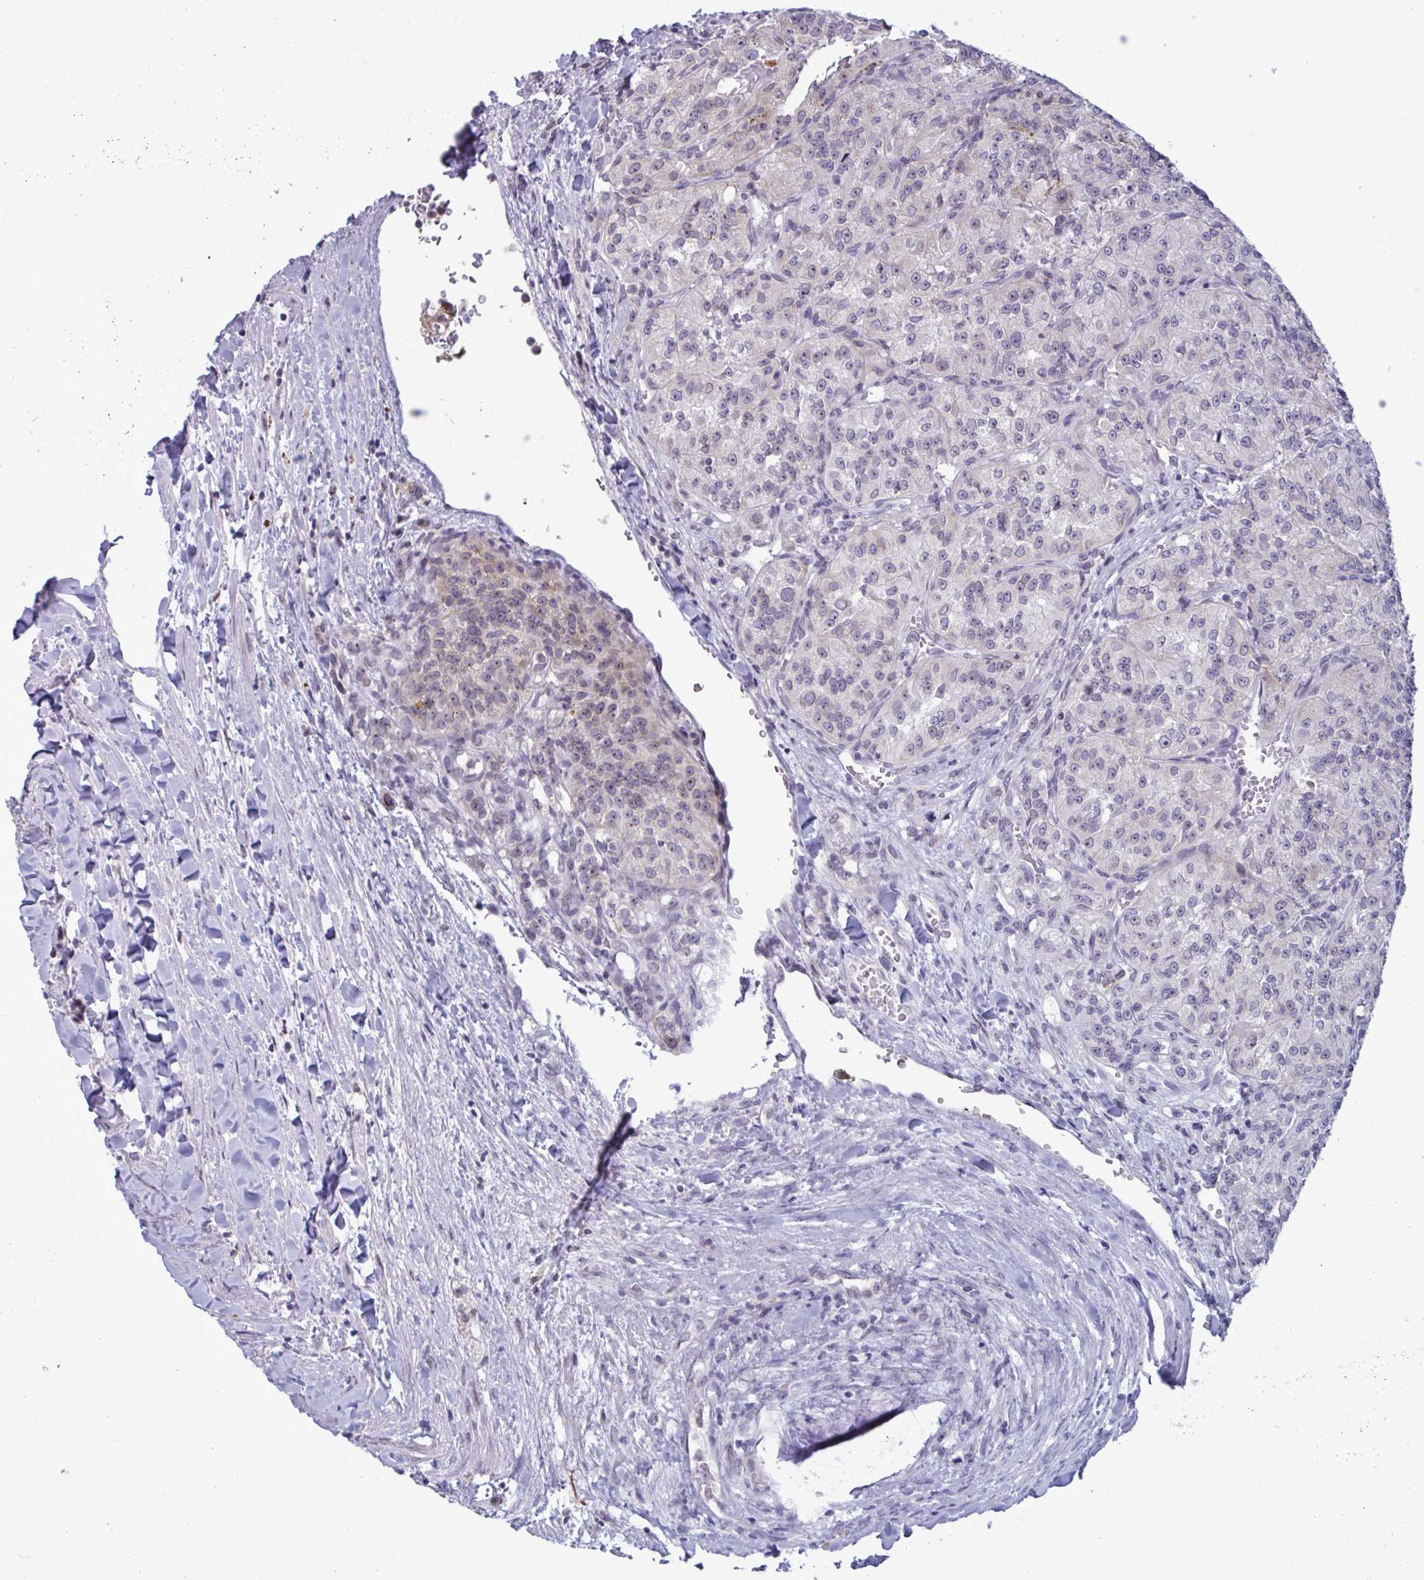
{"staining": {"intensity": "weak", "quantity": "<25%", "location": "cytoplasmic/membranous,nuclear"}, "tissue": "renal cancer", "cell_type": "Tumor cells", "image_type": "cancer", "snomed": [{"axis": "morphology", "description": "Adenocarcinoma, NOS"}, {"axis": "topography", "description": "Kidney"}], "caption": "A histopathology image of human adenocarcinoma (renal) is negative for staining in tumor cells.", "gene": "DOCK11", "patient": {"sex": "female", "age": 63}}